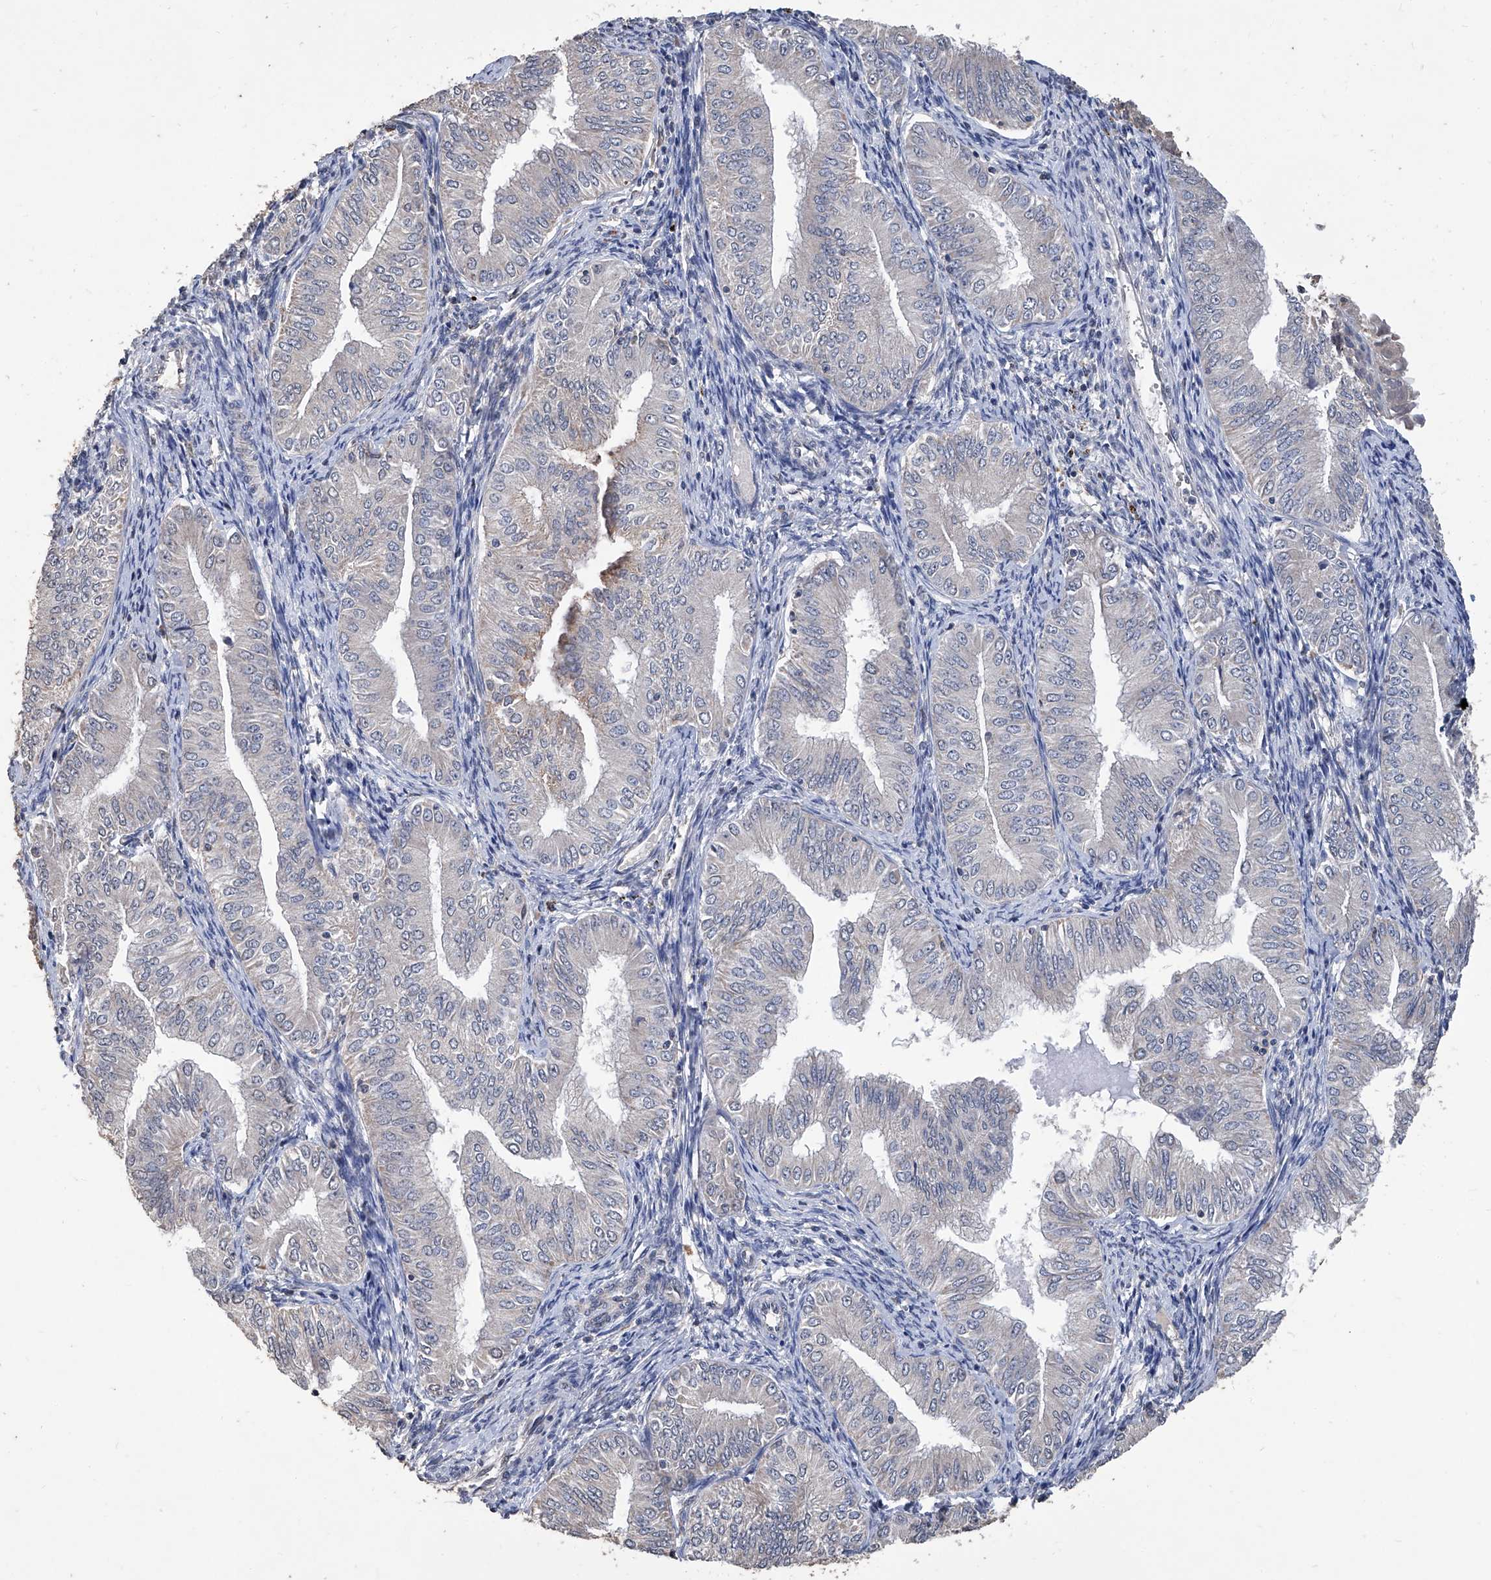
{"staining": {"intensity": "negative", "quantity": "none", "location": "none"}, "tissue": "endometrial cancer", "cell_type": "Tumor cells", "image_type": "cancer", "snomed": [{"axis": "morphology", "description": "Normal tissue, NOS"}, {"axis": "morphology", "description": "Adenocarcinoma, NOS"}, {"axis": "topography", "description": "Endometrium"}], "caption": "High power microscopy histopathology image of an immunohistochemistry histopathology image of adenocarcinoma (endometrial), revealing no significant staining in tumor cells.", "gene": "GPT", "patient": {"sex": "female", "age": 53}}